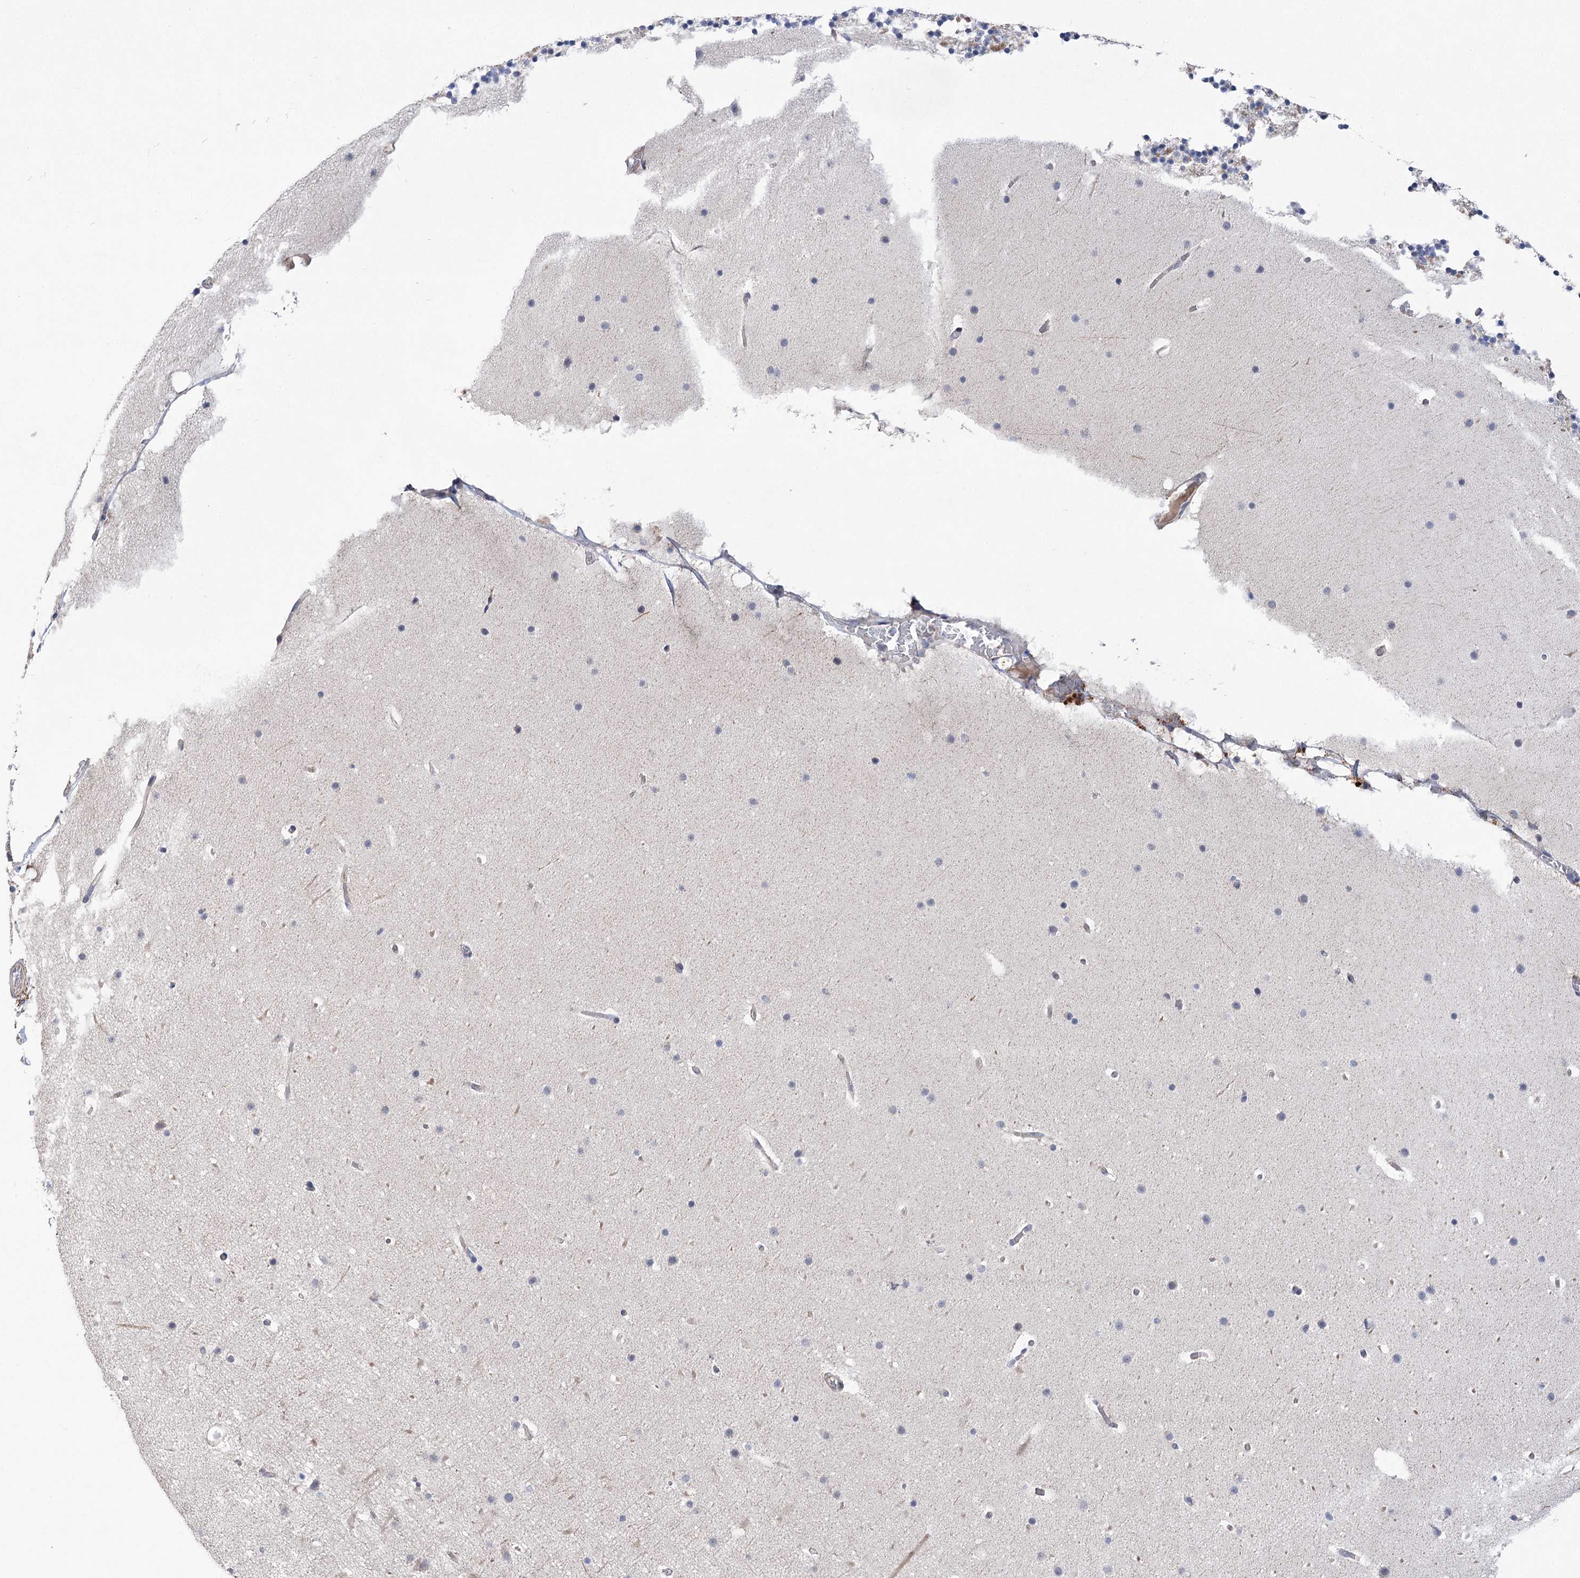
{"staining": {"intensity": "moderate", "quantity": "<25%", "location": "cytoplasmic/membranous"}, "tissue": "cerebellum", "cell_type": "Cells in granular layer", "image_type": "normal", "snomed": [{"axis": "morphology", "description": "Normal tissue, NOS"}, {"axis": "topography", "description": "Cerebellum"}], "caption": "High-magnification brightfield microscopy of unremarkable cerebellum stained with DAB (brown) and counterstained with hematoxylin (blue). cells in granular layer exhibit moderate cytoplasmic/membranous expression is seen in approximately<25% of cells. Nuclei are stained in blue.", "gene": "ECHDC3", "patient": {"sex": "male", "age": 57}}